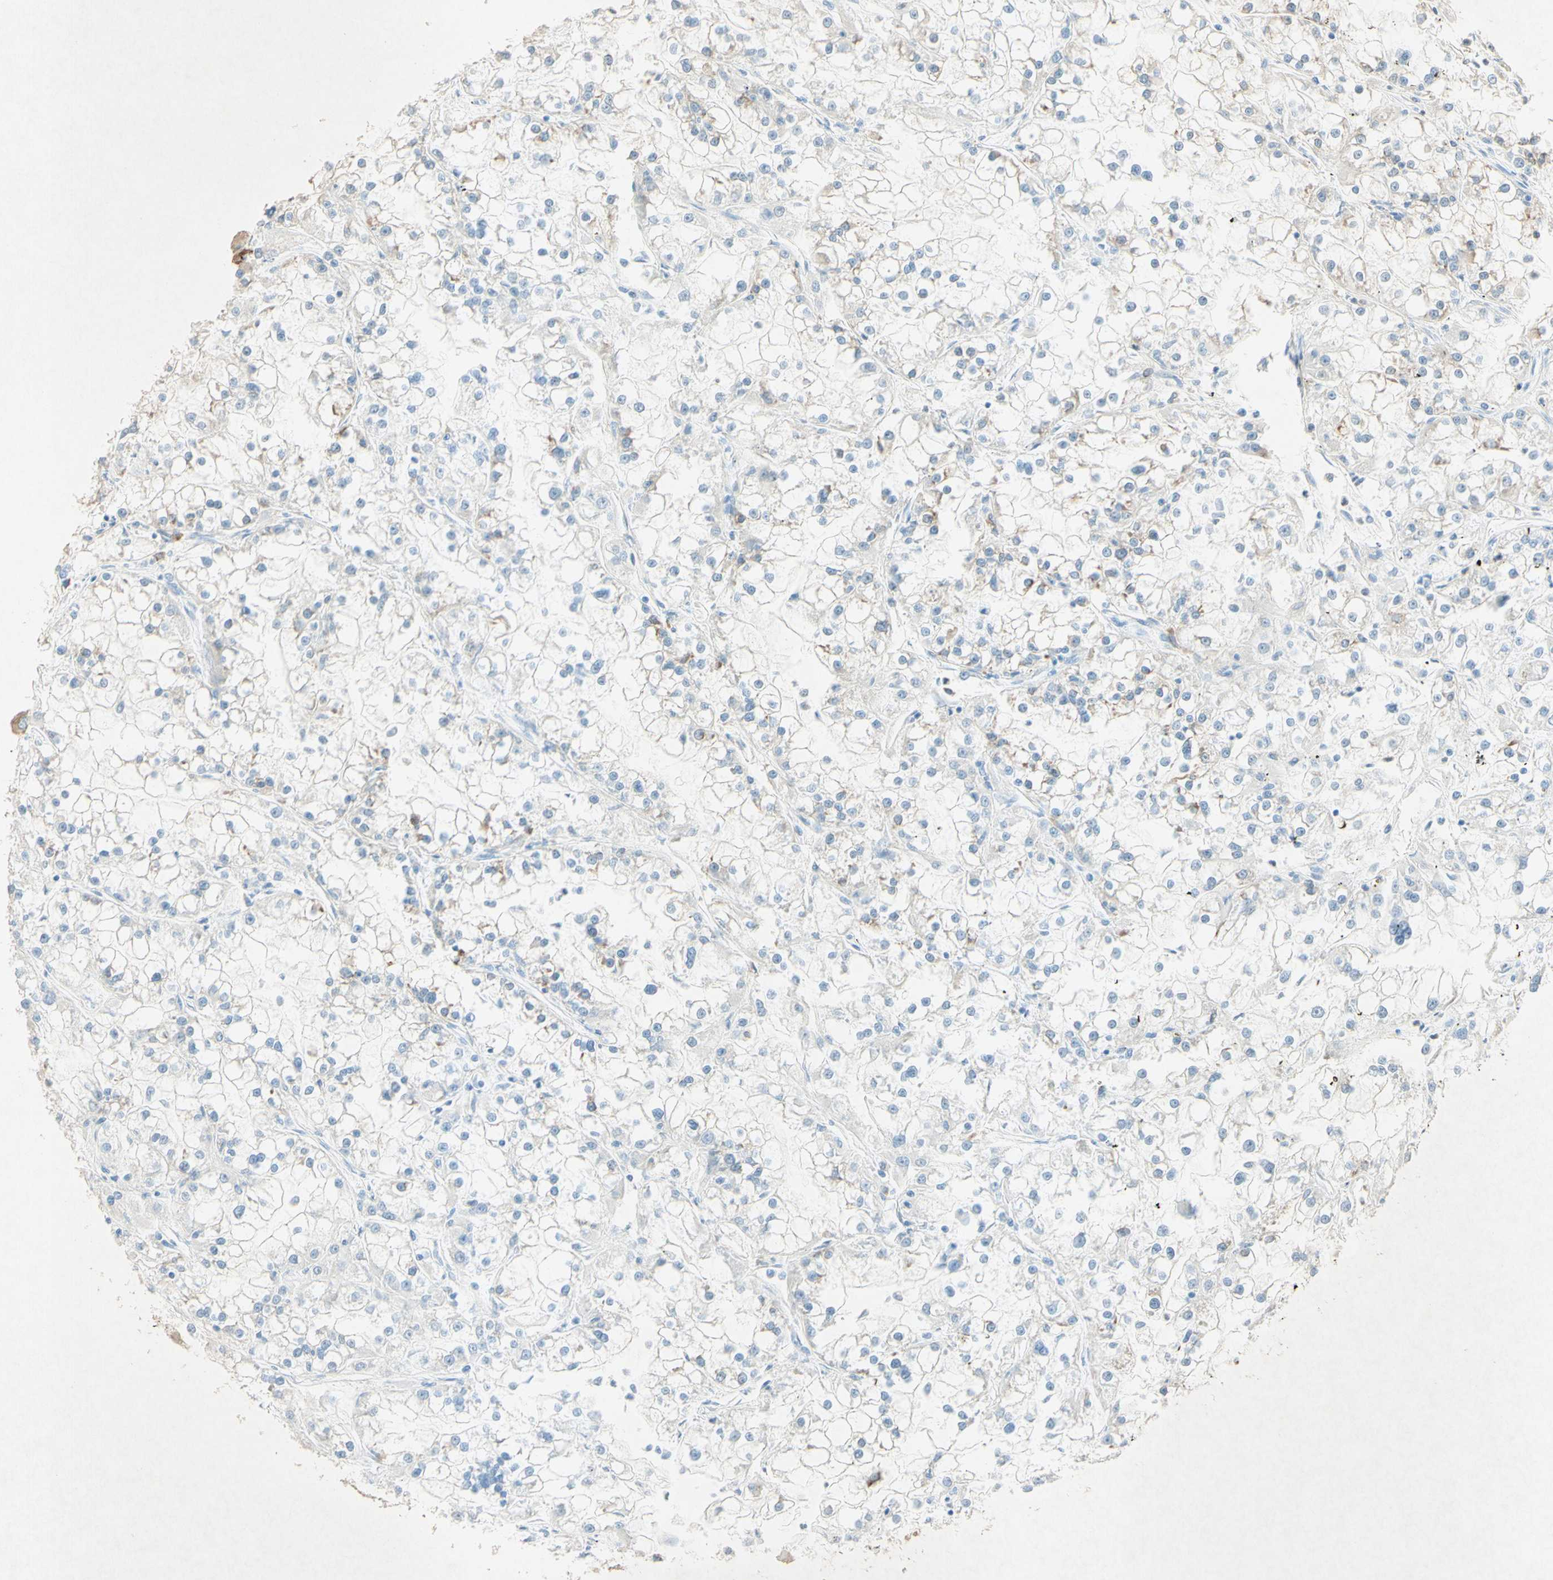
{"staining": {"intensity": "moderate", "quantity": "<25%", "location": "cytoplasmic/membranous"}, "tissue": "renal cancer", "cell_type": "Tumor cells", "image_type": "cancer", "snomed": [{"axis": "morphology", "description": "Adenocarcinoma, NOS"}, {"axis": "topography", "description": "Kidney"}], "caption": "The photomicrograph reveals a brown stain indicating the presence of a protein in the cytoplasmic/membranous of tumor cells in renal cancer. (IHC, brightfield microscopy, high magnification).", "gene": "PABPC1", "patient": {"sex": "female", "age": 52}}